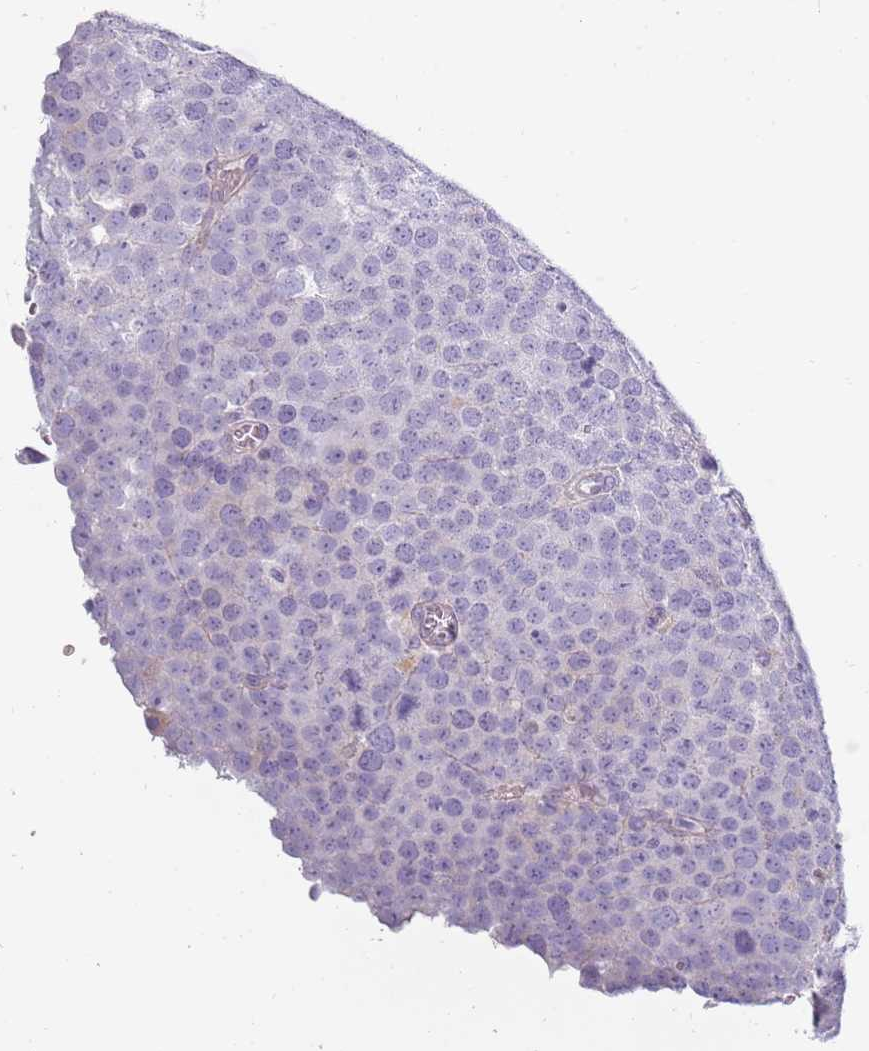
{"staining": {"intensity": "negative", "quantity": "none", "location": "none"}, "tissue": "testis cancer", "cell_type": "Tumor cells", "image_type": "cancer", "snomed": [{"axis": "morphology", "description": "Normal tissue, NOS"}, {"axis": "morphology", "description": "Seminoma, NOS"}, {"axis": "topography", "description": "Testis"}], "caption": "Immunohistochemistry histopathology image of neoplastic tissue: human testis cancer stained with DAB (3,3'-diaminobenzidine) demonstrates no significant protein expression in tumor cells. Nuclei are stained in blue.", "gene": "TNFRSF6B", "patient": {"sex": "male", "age": 71}}